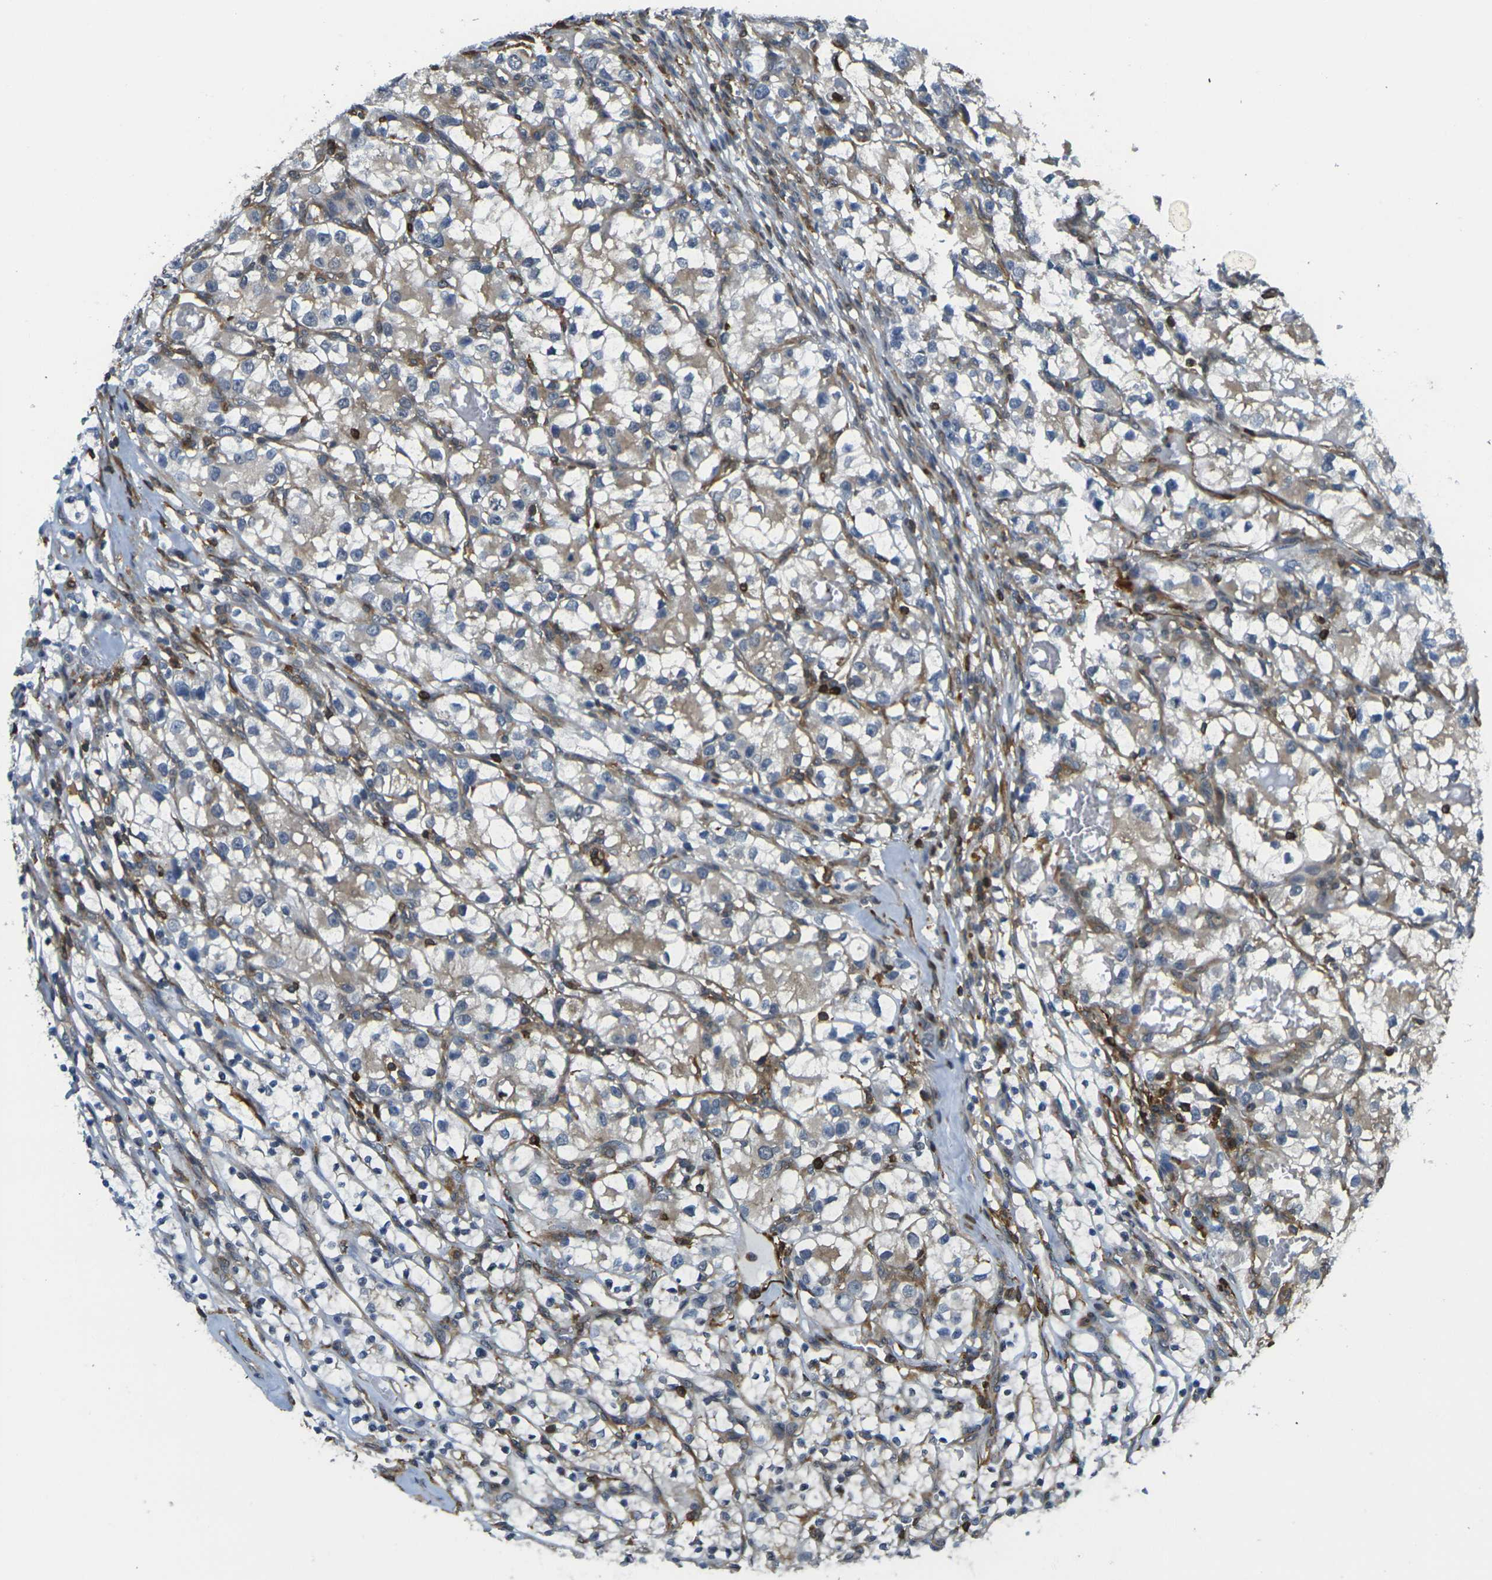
{"staining": {"intensity": "weak", "quantity": "25%-75%", "location": "cytoplasmic/membranous"}, "tissue": "renal cancer", "cell_type": "Tumor cells", "image_type": "cancer", "snomed": [{"axis": "morphology", "description": "Adenocarcinoma, NOS"}, {"axis": "topography", "description": "Kidney"}], "caption": "The photomicrograph exhibits staining of adenocarcinoma (renal), revealing weak cytoplasmic/membranous protein expression (brown color) within tumor cells.", "gene": "LASP1", "patient": {"sex": "female", "age": 57}}